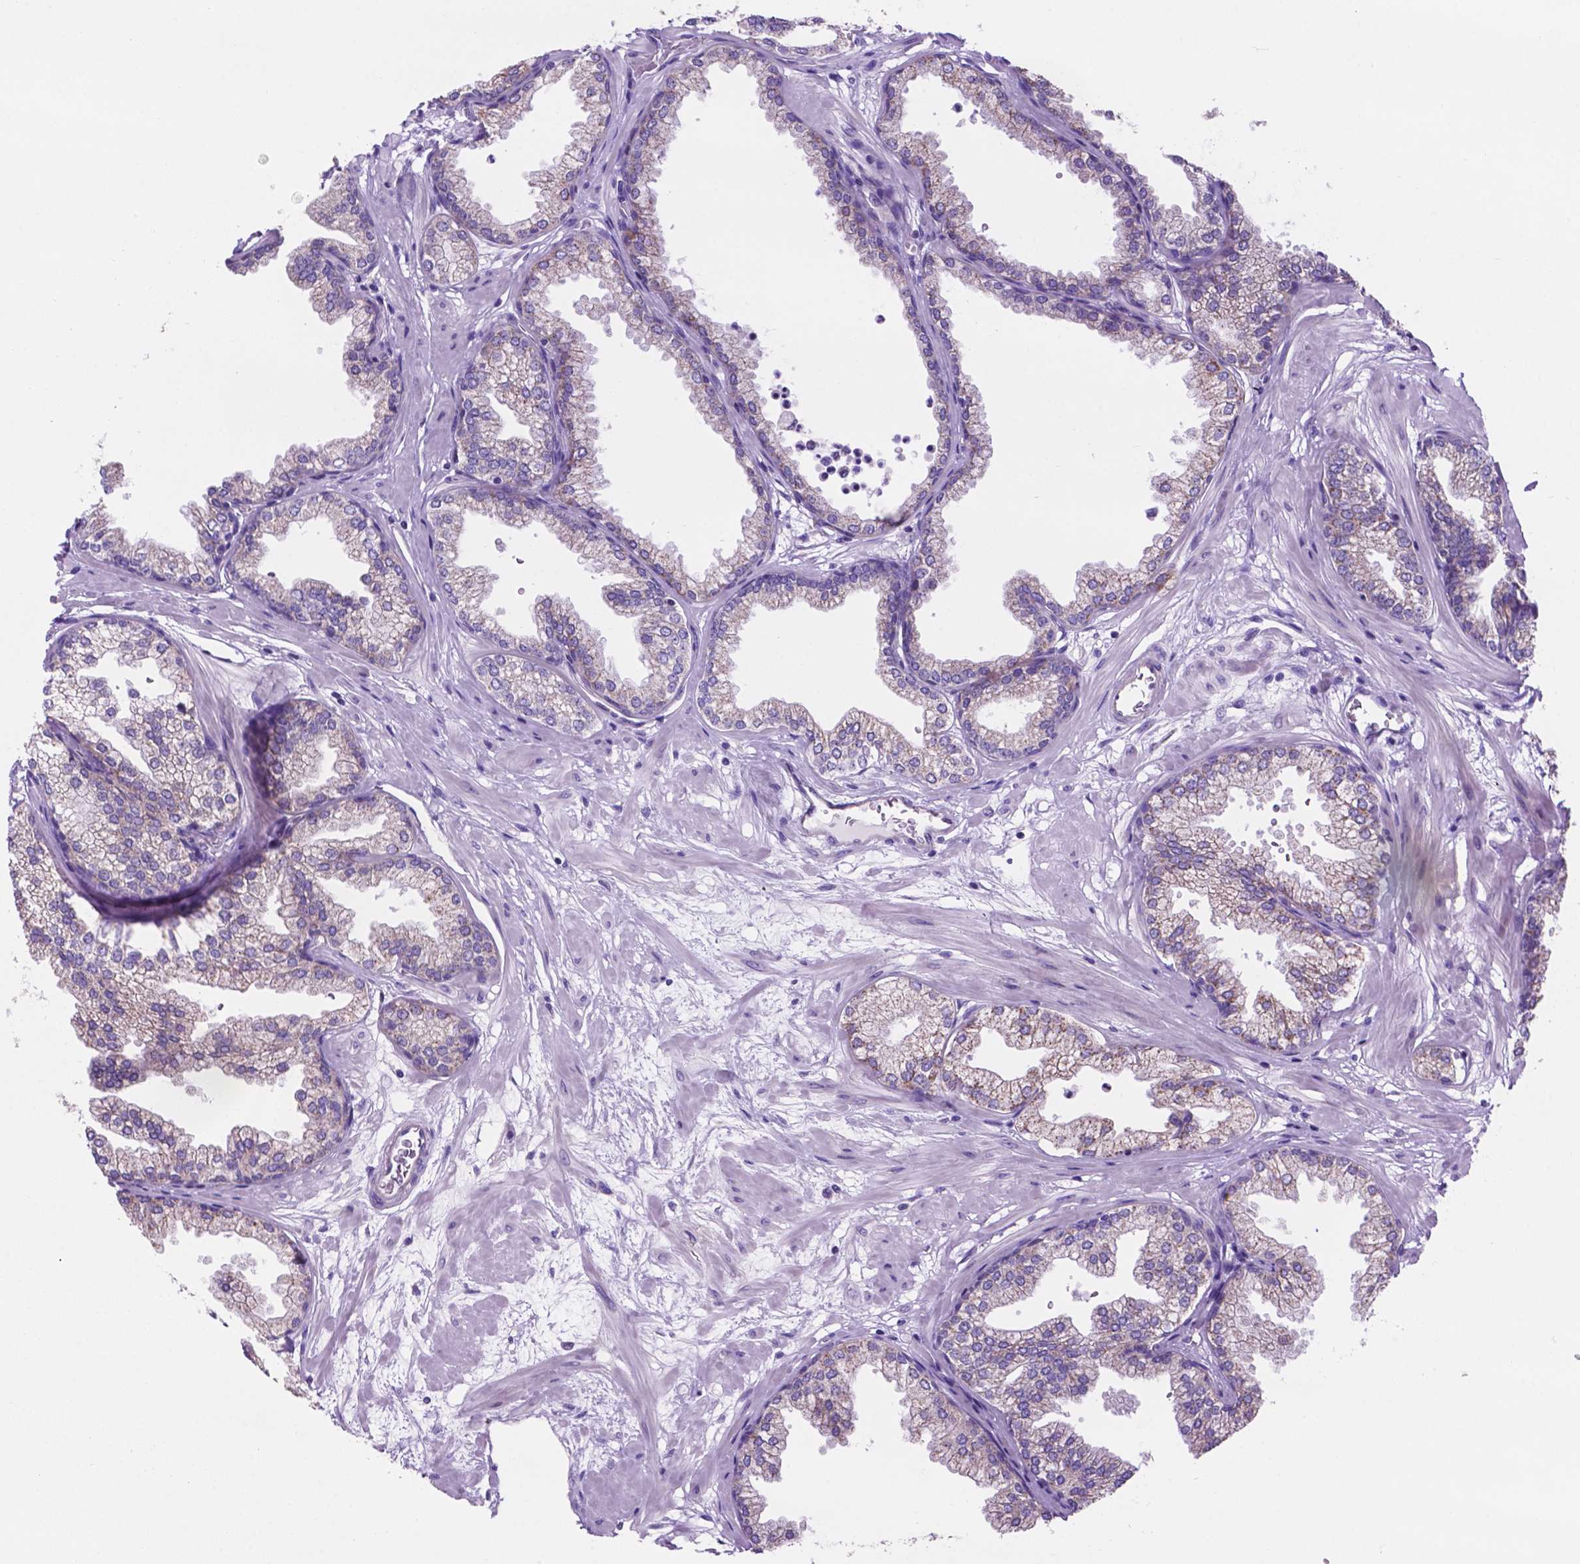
{"staining": {"intensity": "weak", "quantity": "<25%", "location": "cytoplasmic/membranous"}, "tissue": "prostate", "cell_type": "Glandular cells", "image_type": "normal", "snomed": [{"axis": "morphology", "description": "Normal tissue, NOS"}, {"axis": "topography", "description": "Prostate"}], "caption": "The image reveals no staining of glandular cells in unremarkable prostate. (DAB immunohistochemistry, high magnification).", "gene": "TMEM121B", "patient": {"sex": "male", "age": 37}}